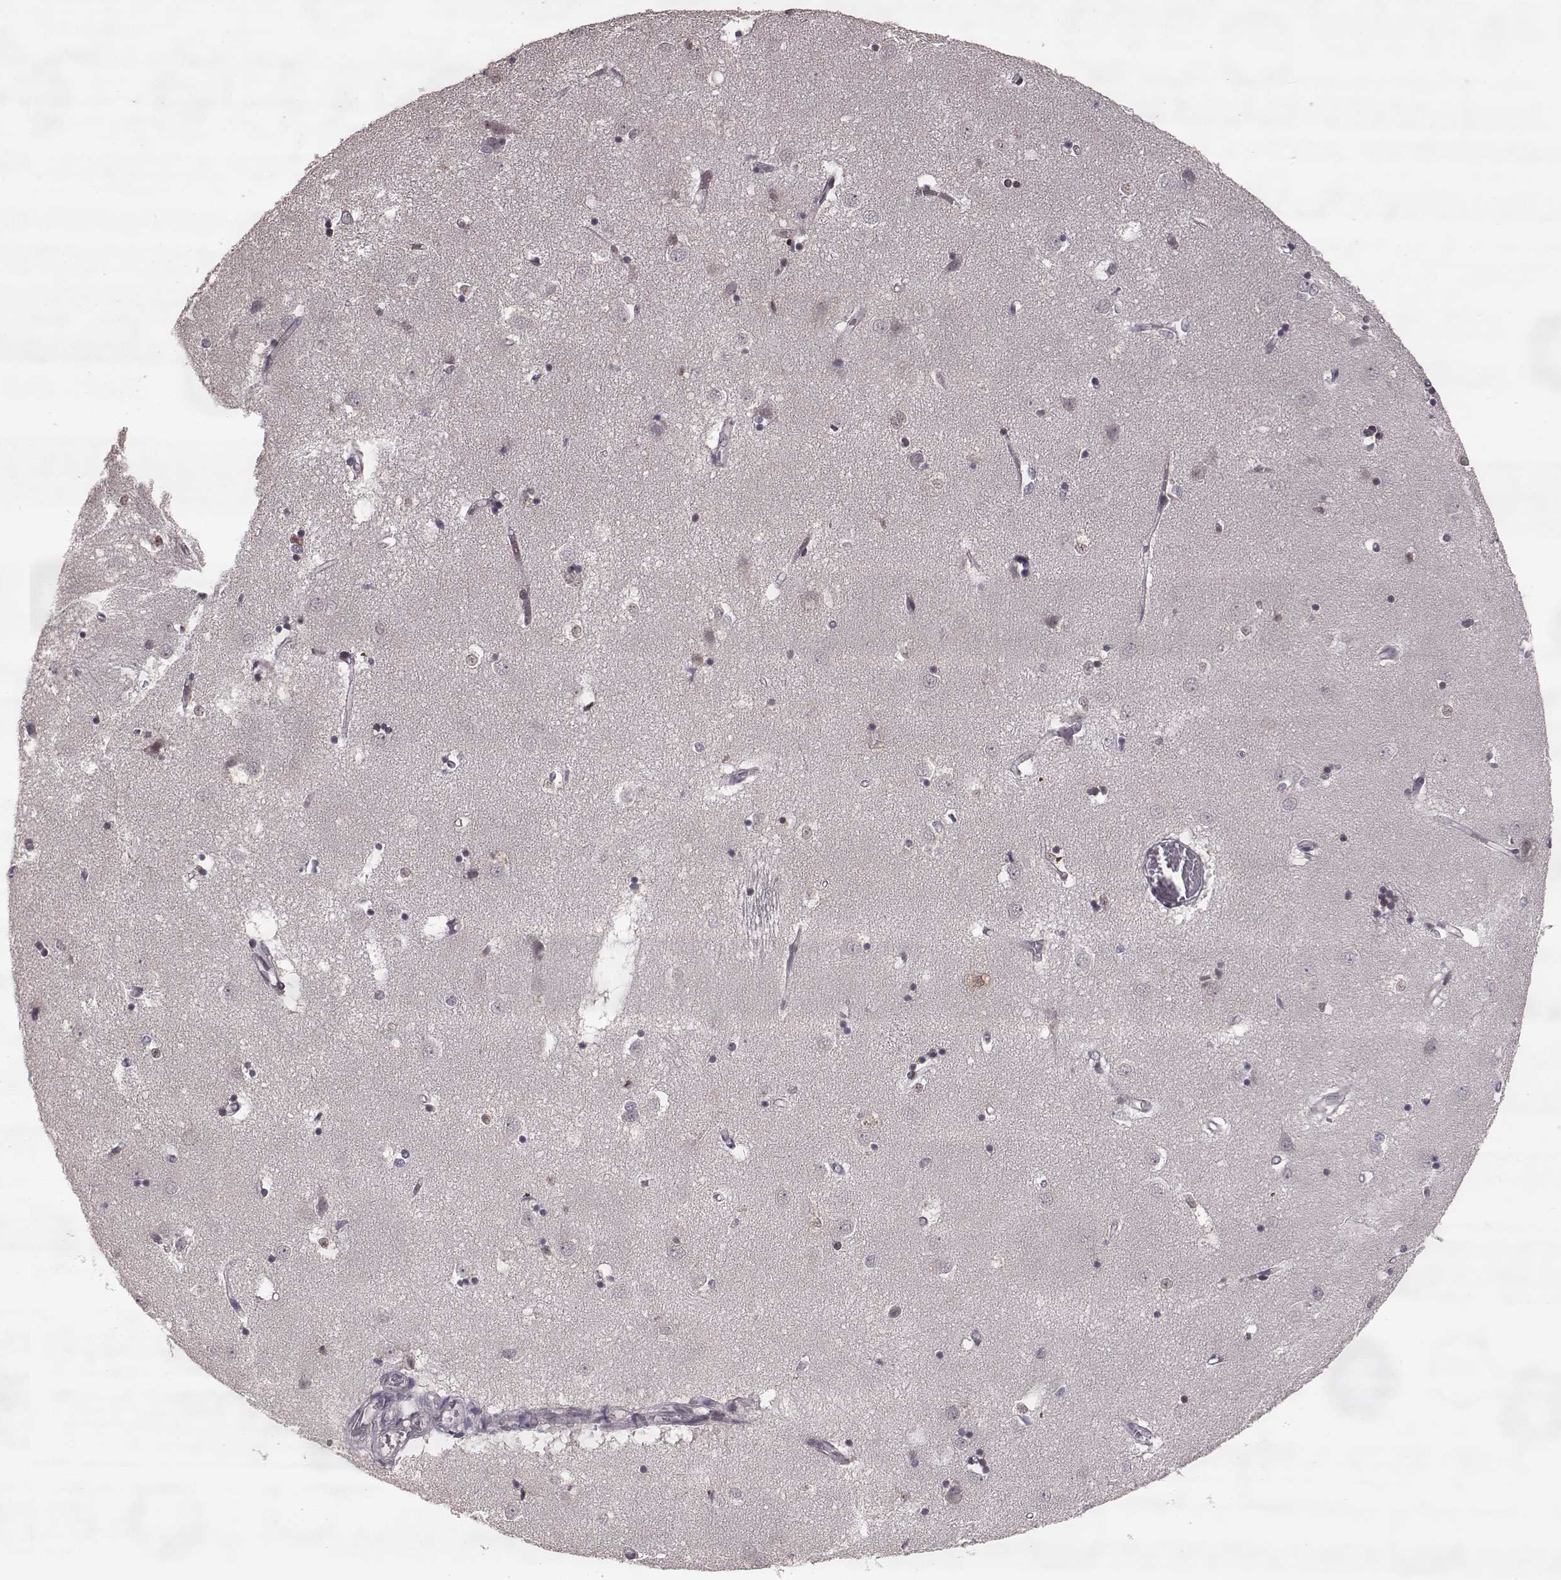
{"staining": {"intensity": "negative", "quantity": "none", "location": "none"}, "tissue": "caudate", "cell_type": "Glial cells", "image_type": "normal", "snomed": [{"axis": "morphology", "description": "Normal tissue, NOS"}, {"axis": "topography", "description": "Lateral ventricle wall"}], "caption": "A photomicrograph of human caudate is negative for staining in glial cells.", "gene": "ELOVL5", "patient": {"sex": "male", "age": 54}}